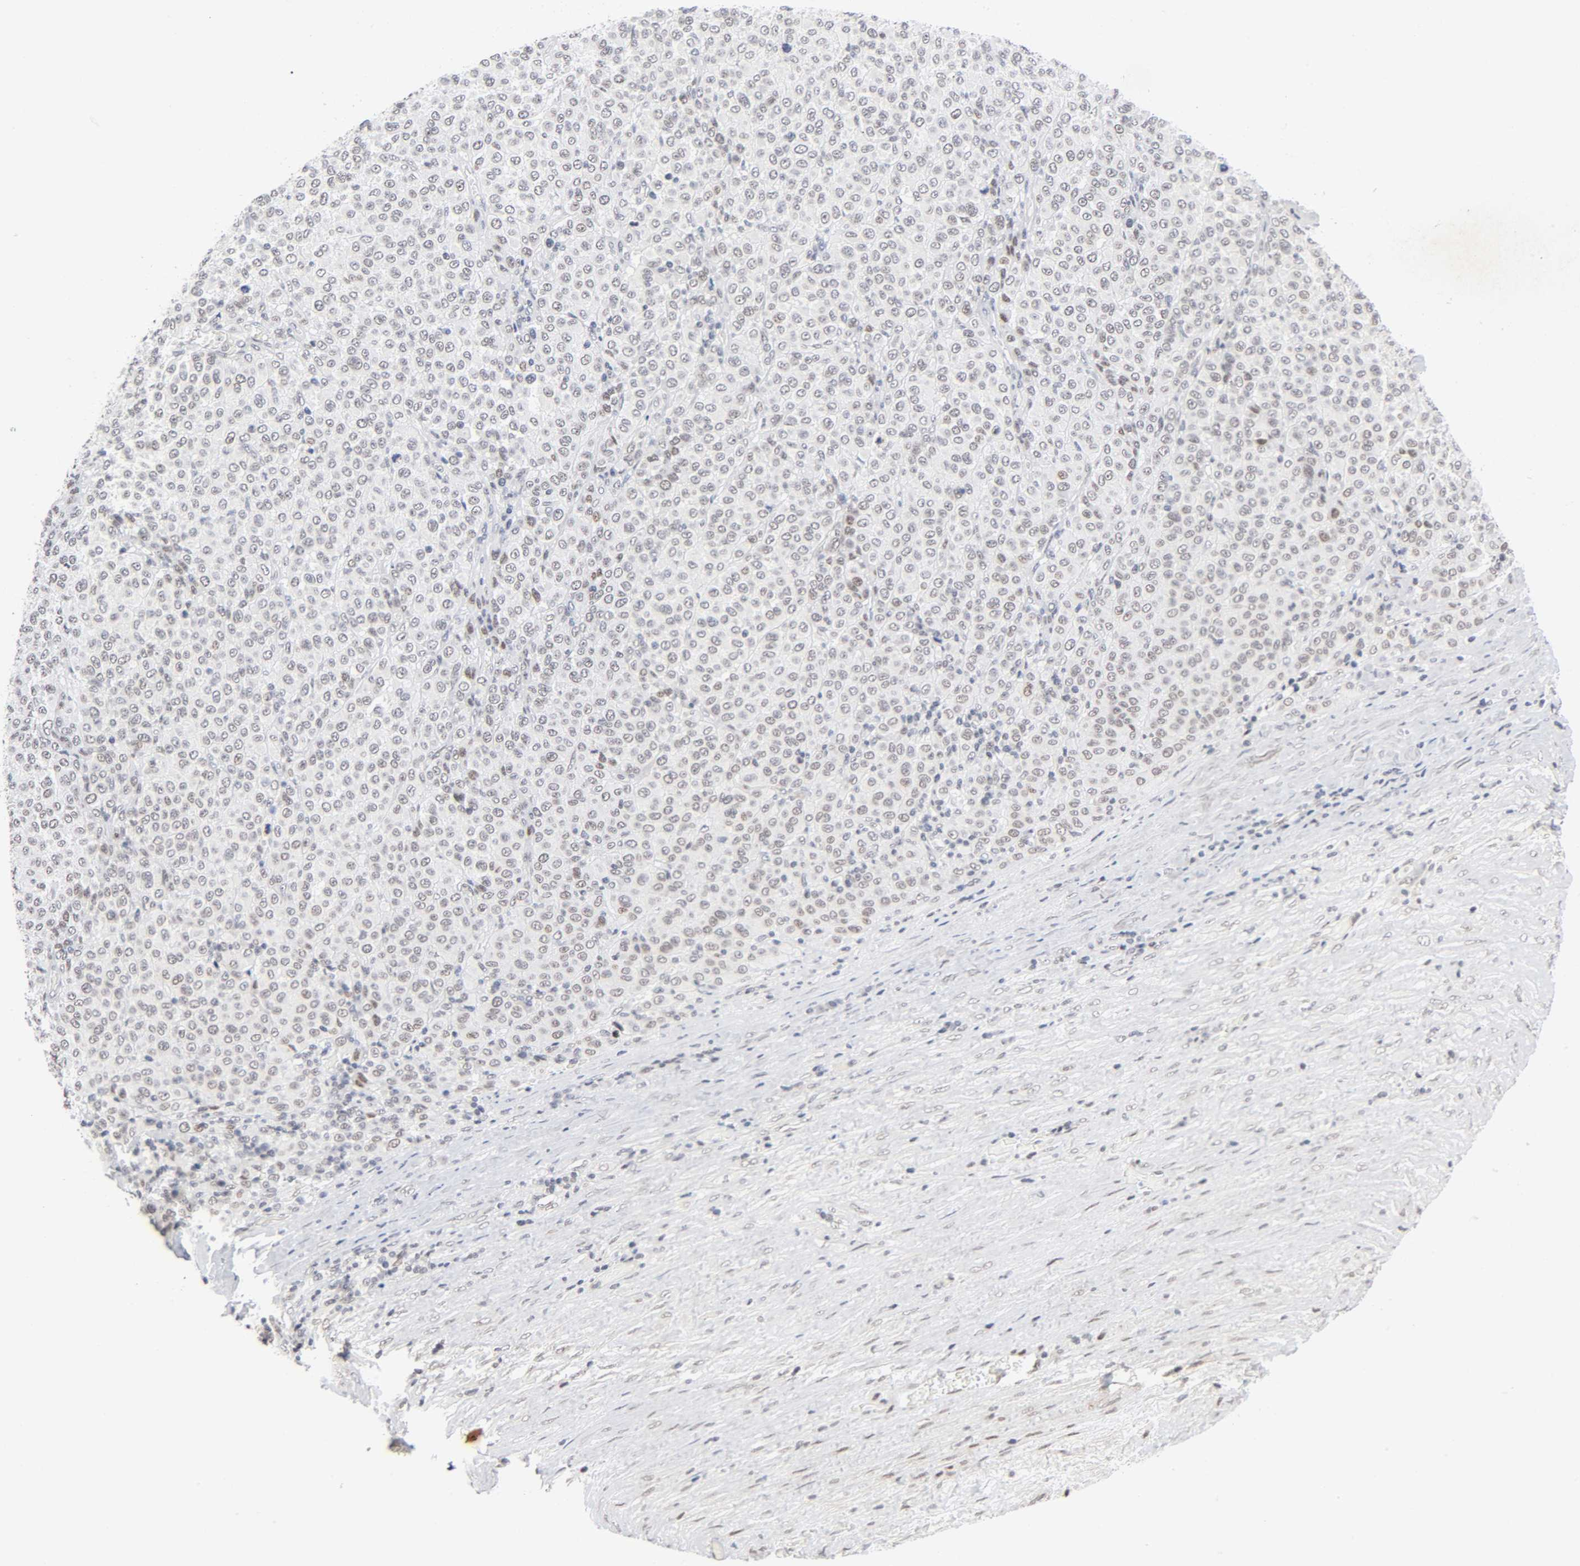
{"staining": {"intensity": "weak", "quantity": "<25%", "location": "nuclear"}, "tissue": "melanoma", "cell_type": "Tumor cells", "image_type": "cancer", "snomed": [{"axis": "morphology", "description": "Malignant melanoma, Metastatic site"}, {"axis": "topography", "description": "Pancreas"}], "caption": "Tumor cells are negative for protein expression in human melanoma.", "gene": "DIDO1", "patient": {"sex": "female", "age": 30}}